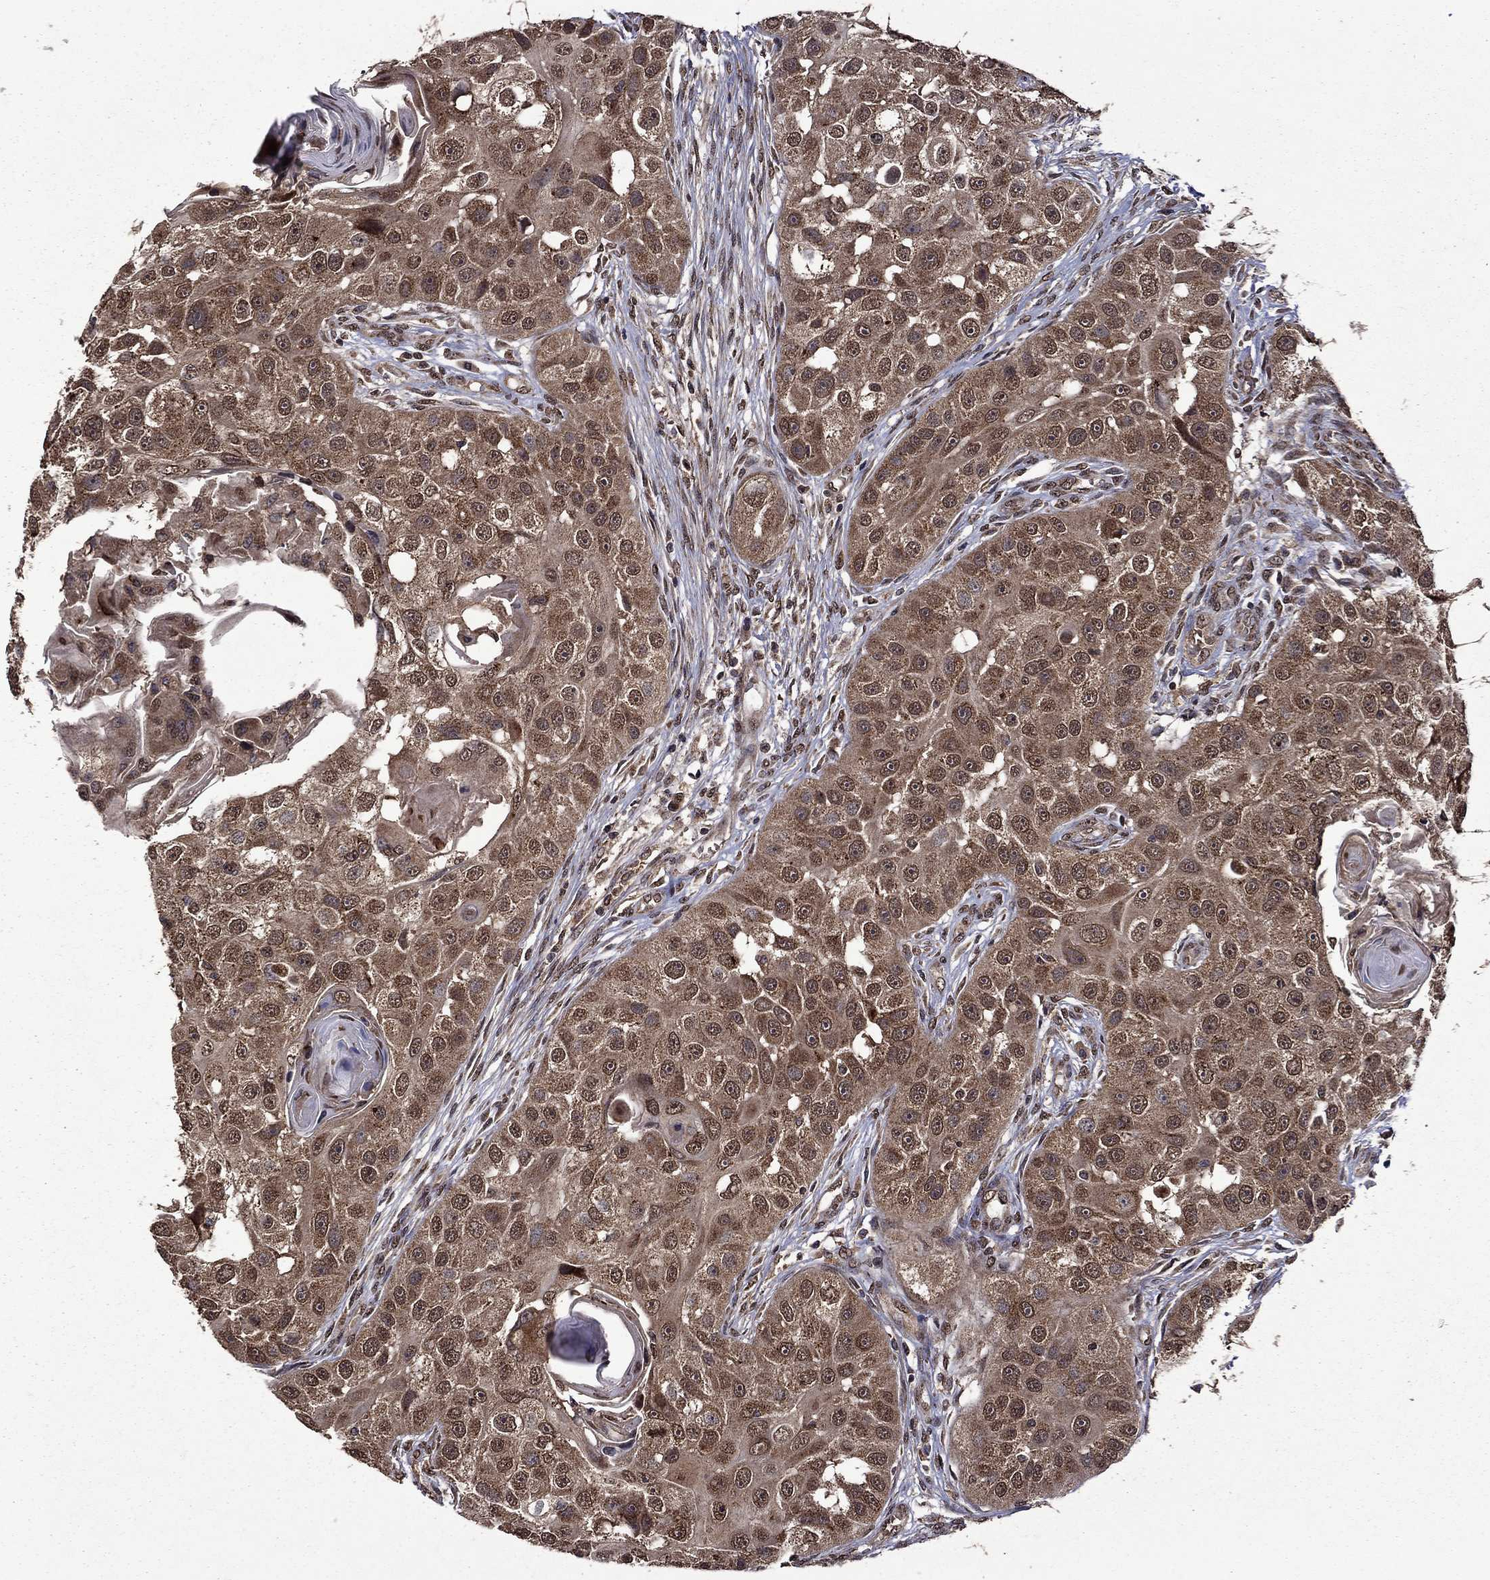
{"staining": {"intensity": "moderate", "quantity": ">75%", "location": "cytoplasmic/membranous,nuclear"}, "tissue": "head and neck cancer", "cell_type": "Tumor cells", "image_type": "cancer", "snomed": [{"axis": "morphology", "description": "Normal tissue, NOS"}, {"axis": "morphology", "description": "Squamous cell carcinoma, NOS"}, {"axis": "topography", "description": "Skeletal muscle"}, {"axis": "topography", "description": "Head-Neck"}], "caption": "High-magnification brightfield microscopy of head and neck cancer (squamous cell carcinoma) stained with DAB (3,3'-diaminobenzidine) (brown) and counterstained with hematoxylin (blue). tumor cells exhibit moderate cytoplasmic/membranous and nuclear positivity is present in approximately>75% of cells.", "gene": "ITM2B", "patient": {"sex": "male", "age": 51}}